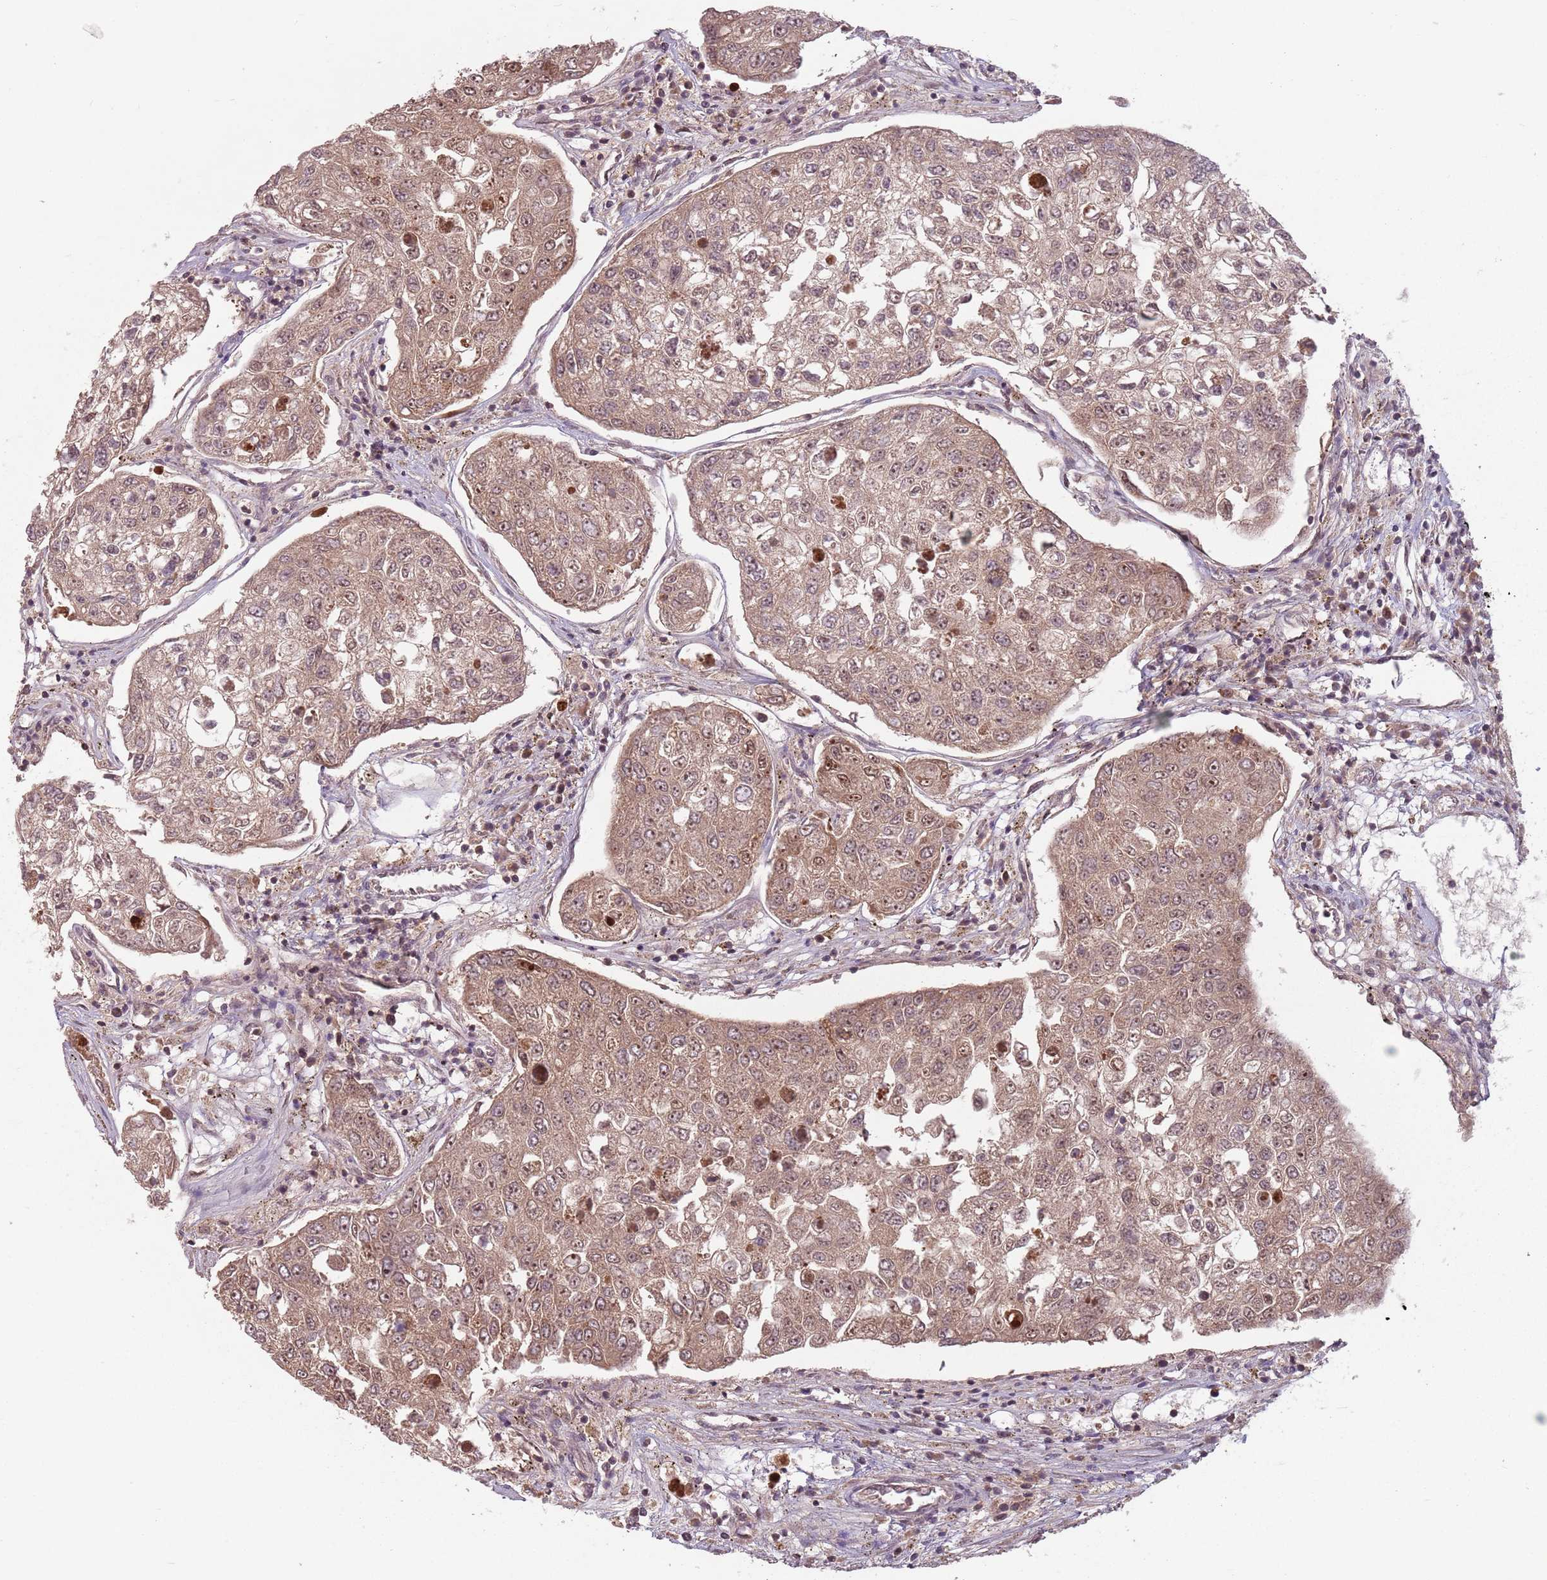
{"staining": {"intensity": "moderate", "quantity": ">75%", "location": "cytoplasmic/membranous,nuclear"}, "tissue": "urothelial cancer", "cell_type": "Tumor cells", "image_type": "cancer", "snomed": [{"axis": "morphology", "description": "Urothelial carcinoma, High grade"}, {"axis": "topography", "description": "Lymph node"}, {"axis": "topography", "description": "Urinary bladder"}], "caption": "The image displays a brown stain indicating the presence of a protein in the cytoplasmic/membranous and nuclear of tumor cells in urothelial carcinoma (high-grade).", "gene": "NCBP1", "patient": {"sex": "male", "age": 51}}